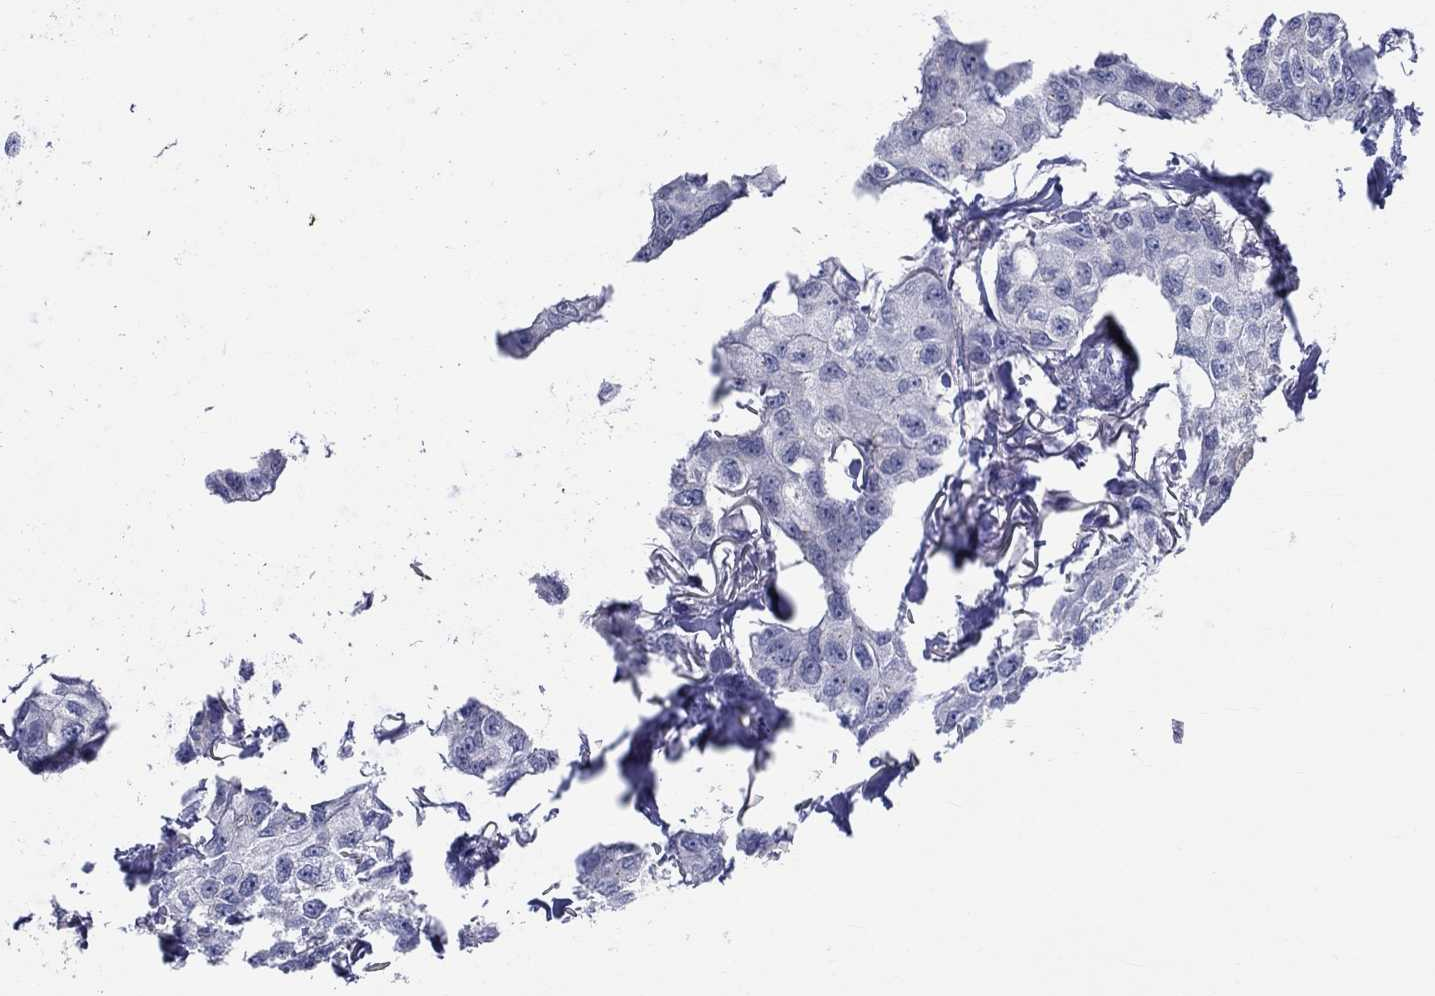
{"staining": {"intensity": "negative", "quantity": "none", "location": "none"}, "tissue": "breast cancer", "cell_type": "Tumor cells", "image_type": "cancer", "snomed": [{"axis": "morphology", "description": "Duct carcinoma"}, {"axis": "topography", "description": "Breast"}], "caption": "Immunohistochemistry histopathology image of breast infiltrating ductal carcinoma stained for a protein (brown), which exhibits no staining in tumor cells.", "gene": "CEP43", "patient": {"sex": "female", "age": 80}}